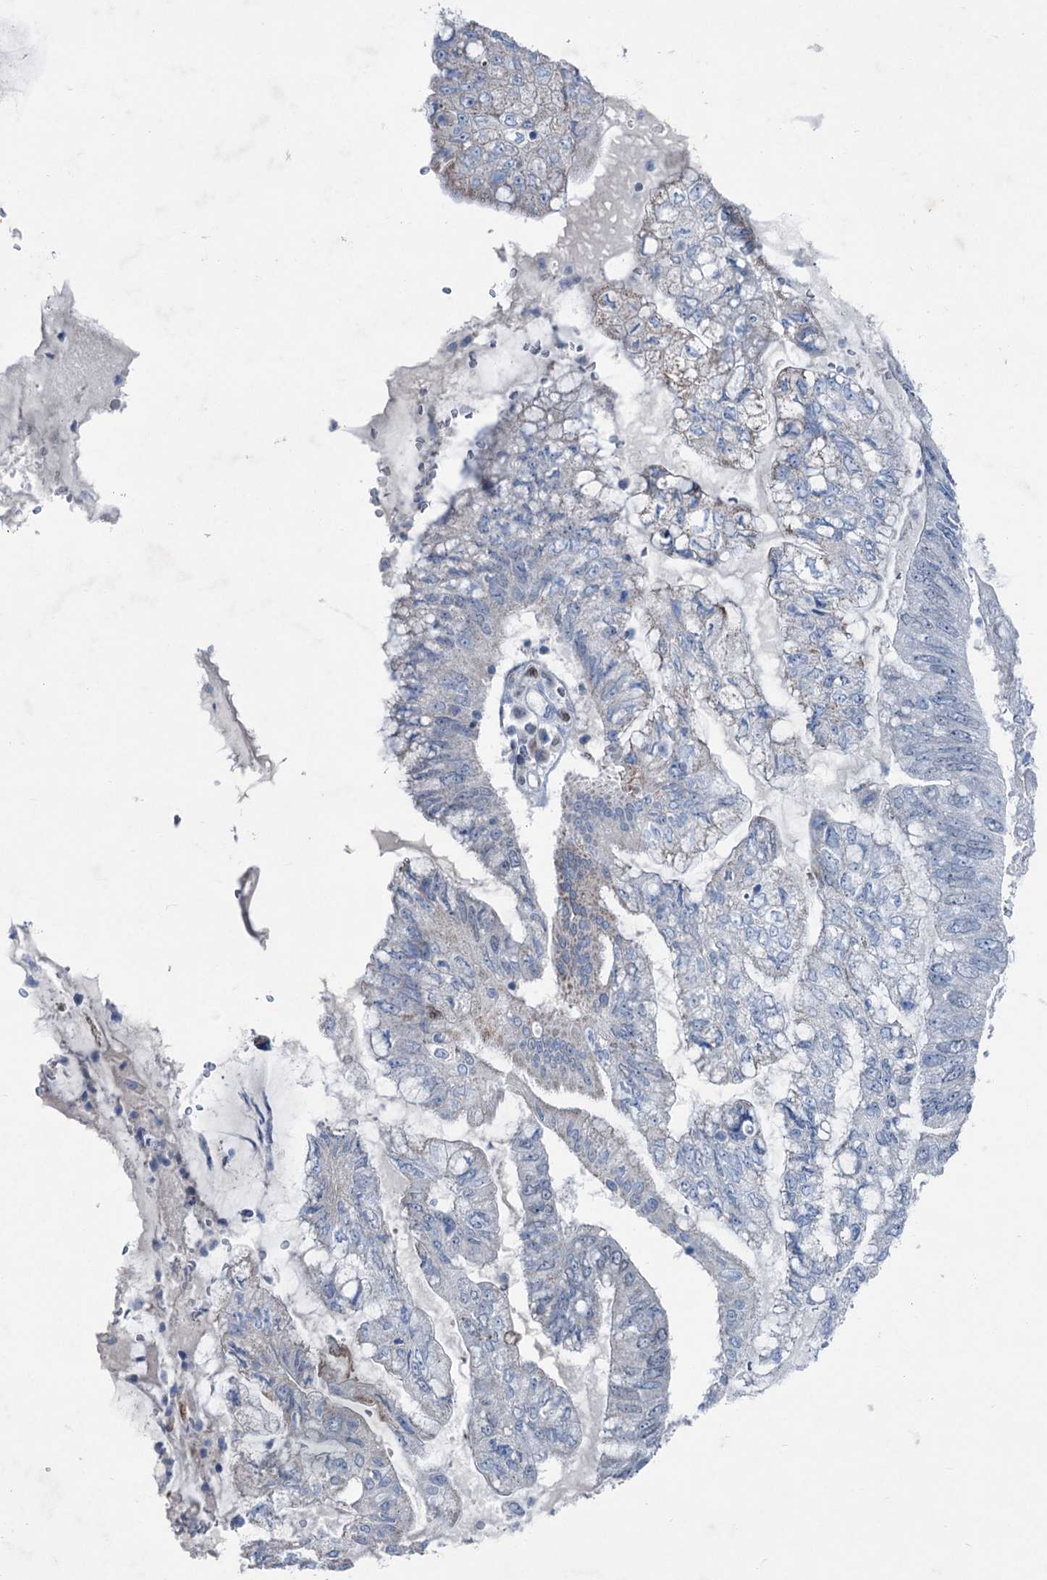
{"staining": {"intensity": "weak", "quantity": "<25%", "location": "nuclear"}, "tissue": "pancreatic cancer", "cell_type": "Tumor cells", "image_type": "cancer", "snomed": [{"axis": "morphology", "description": "Adenocarcinoma, NOS"}, {"axis": "topography", "description": "Pancreas"}], "caption": "This is an immunohistochemistry histopathology image of pancreatic adenocarcinoma. There is no staining in tumor cells.", "gene": "ELP4", "patient": {"sex": "female", "age": 73}}